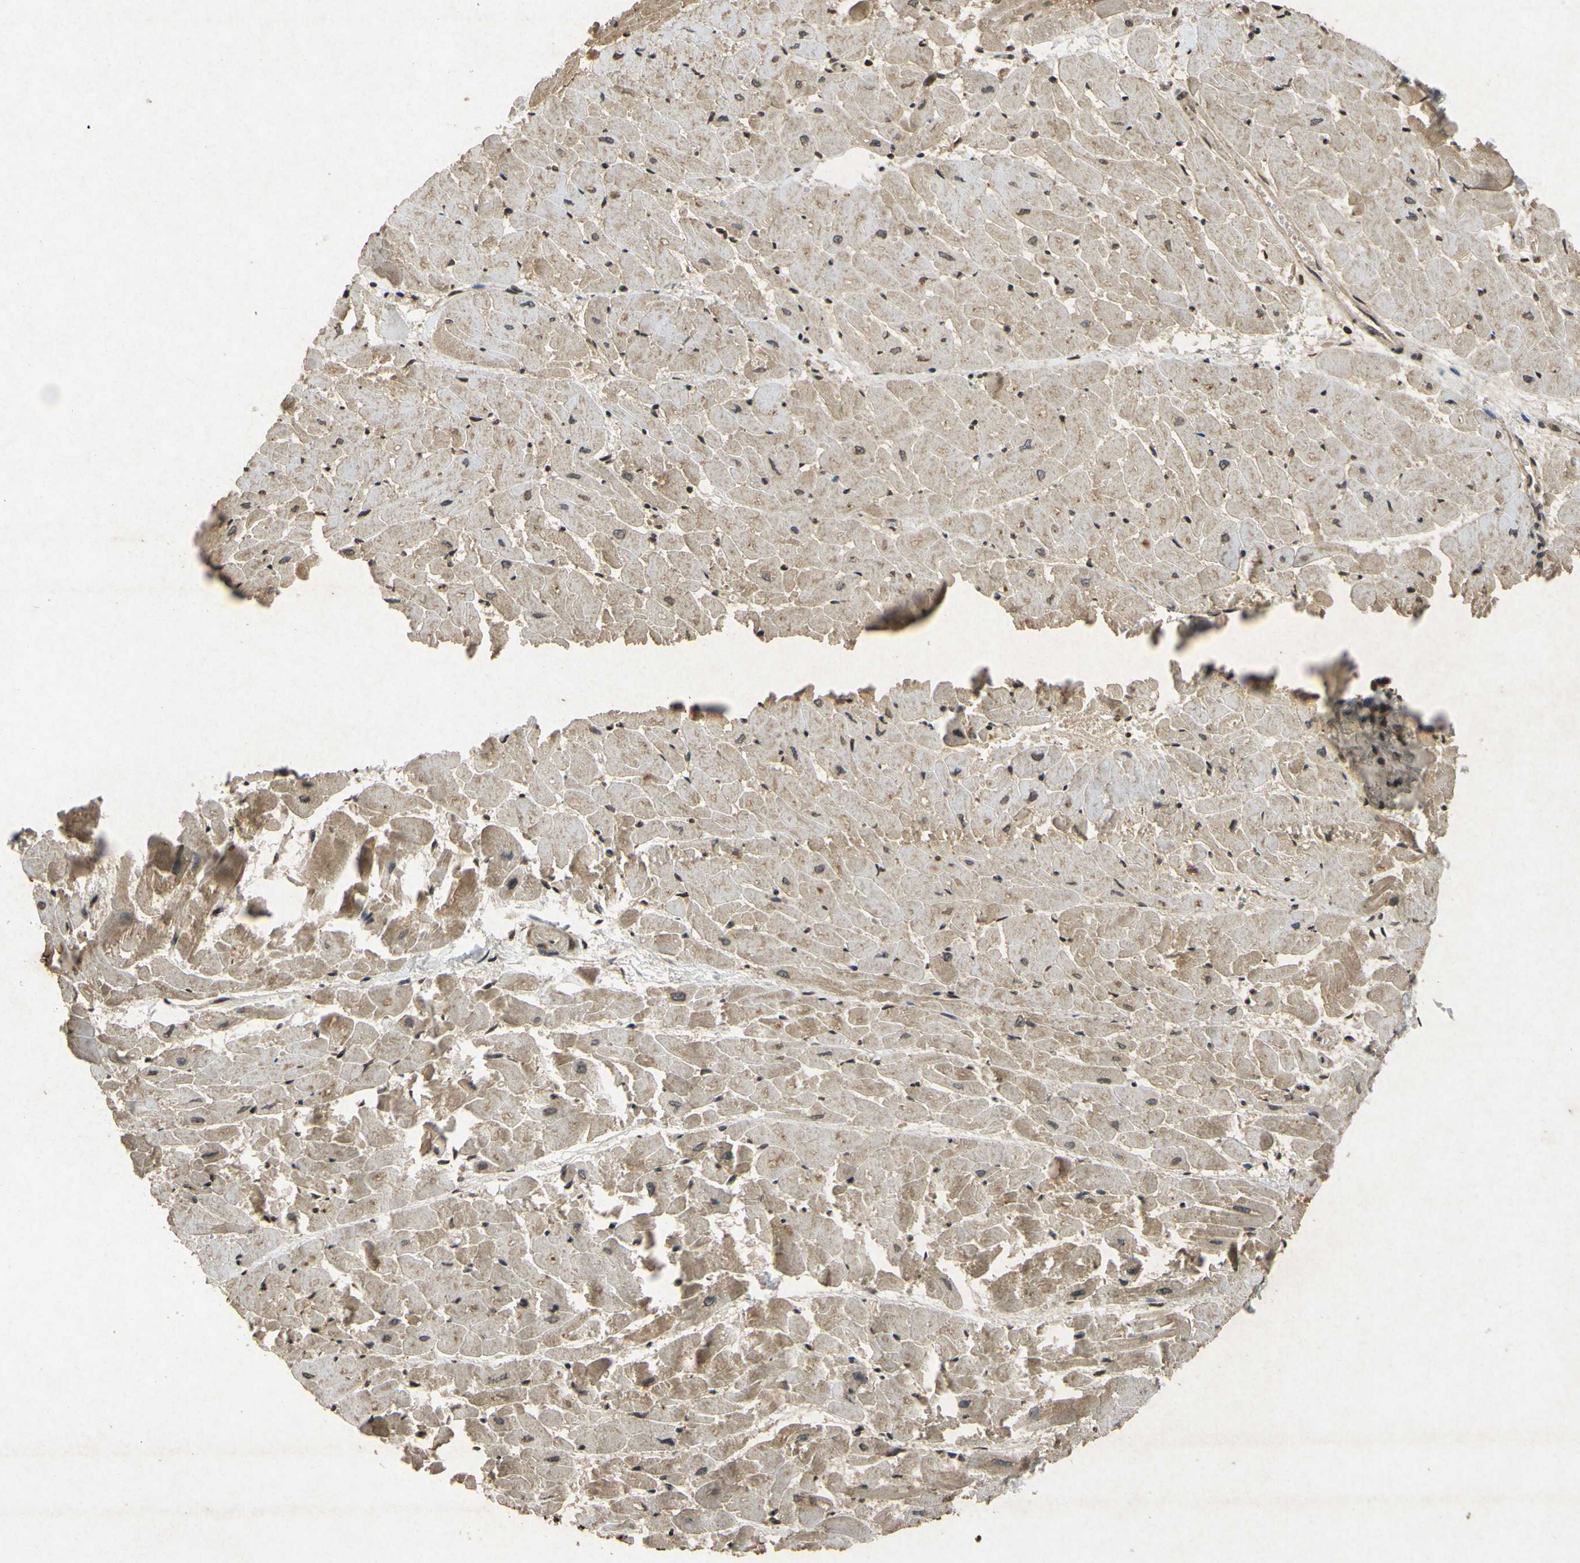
{"staining": {"intensity": "moderate", "quantity": ">75%", "location": "cytoplasmic/membranous,nuclear"}, "tissue": "heart muscle", "cell_type": "Cardiomyocytes", "image_type": "normal", "snomed": [{"axis": "morphology", "description": "Normal tissue, NOS"}, {"axis": "topography", "description": "Heart"}], "caption": "Immunohistochemical staining of unremarkable heart muscle shows medium levels of moderate cytoplasmic/membranous,nuclear staining in approximately >75% of cardiomyocytes. (DAB IHC, brown staining for protein, blue staining for nuclei).", "gene": "ATP6V1H", "patient": {"sex": "female", "age": 19}}